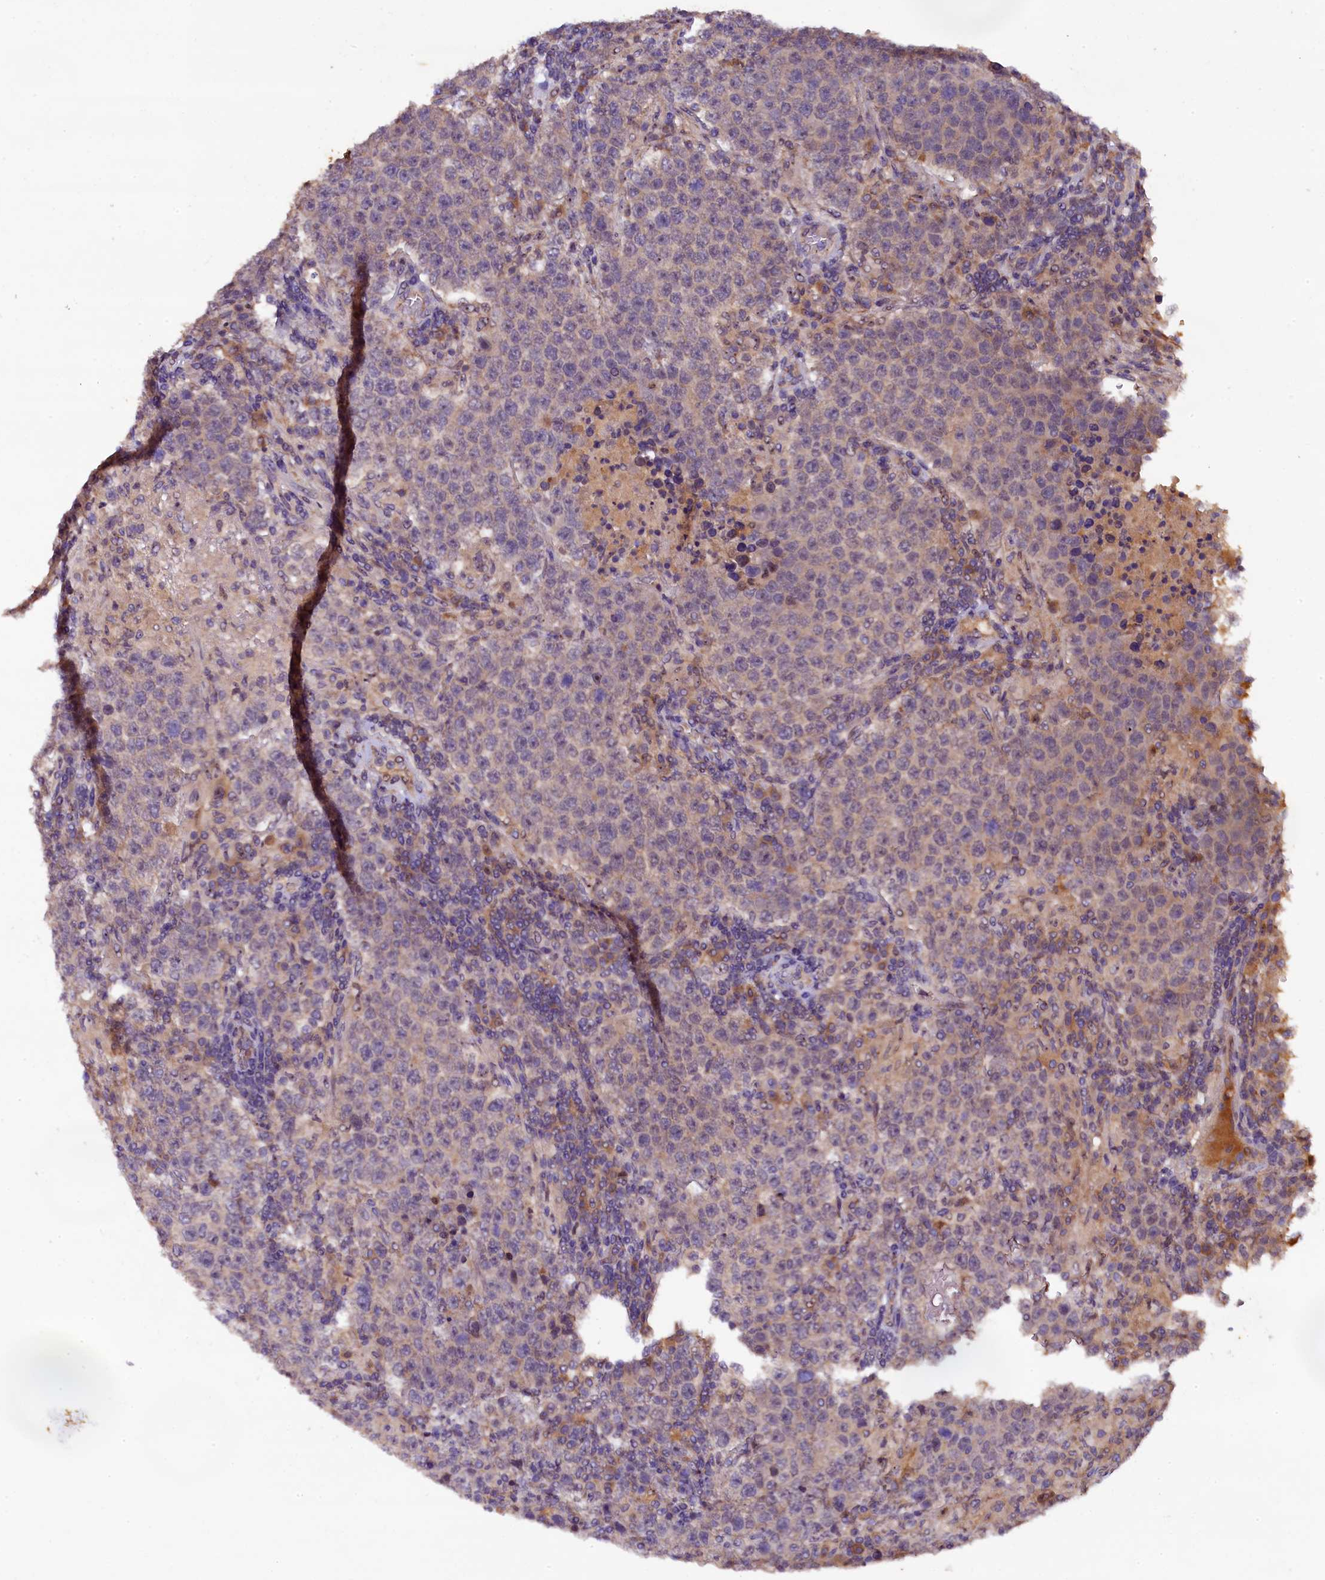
{"staining": {"intensity": "negative", "quantity": "none", "location": "none"}, "tissue": "testis cancer", "cell_type": "Tumor cells", "image_type": "cancer", "snomed": [{"axis": "morphology", "description": "Normal tissue, NOS"}, {"axis": "morphology", "description": "Urothelial carcinoma, High grade"}, {"axis": "morphology", "description": "Seminoma, NOS"}, {"axis": "morphology", "description": "Carcinoma, Embryonal, NOS"}, {"axis": "topography", "description": "Urinary bladder"}, {"axis": "topography", "description": "Testis"}], "caption": "An image of urothelial carcinoma (high-grade) (testis) stained for a protein displays no brown staining in tumor cells.", "gene": "PLXNB1", "patient": {"sex": "male", "age": 41}}